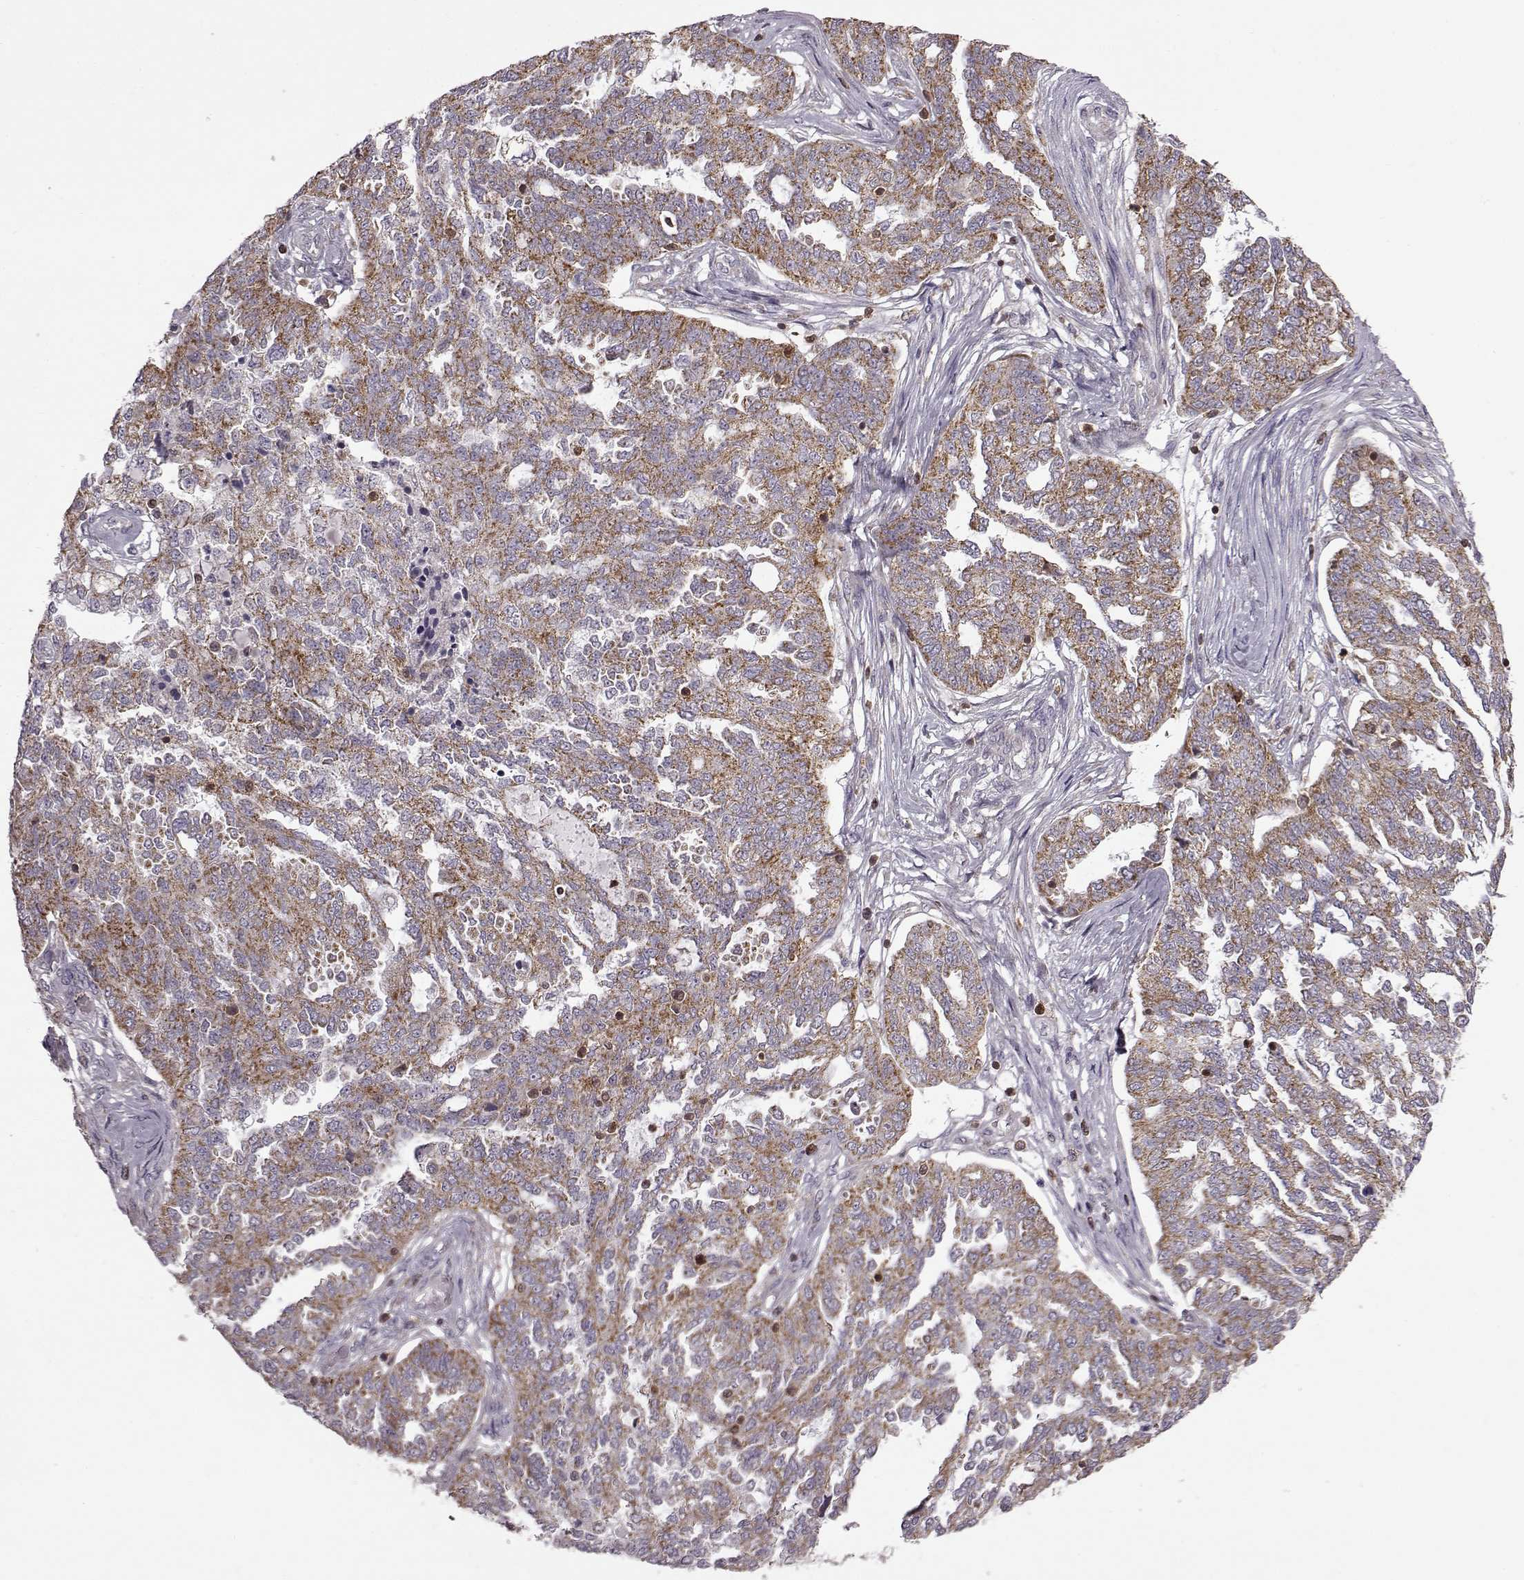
{"staining": {"intensity": "moderate", "quantity": ">75%", "location": "cytoplasmic/membranous"}, "tissue": "ovarian cancer", "cell_type": "Tumor cells", "image_type": "cancer", "snomed": [{"axis": "morphology", "description": "Cystadenocarcinoma, serous, NOS"}, {"axis": "topography", "description": "Ovary"}], "caption": "This micrograph displays immunohistochemistry (IHC) staining of ovarian cancer, with medium moderate cytoplasmic/membranous positivity in about >75% of tumor cells.", "gene": "DOK2", "patient": {"sex": "female", "age": 67}}